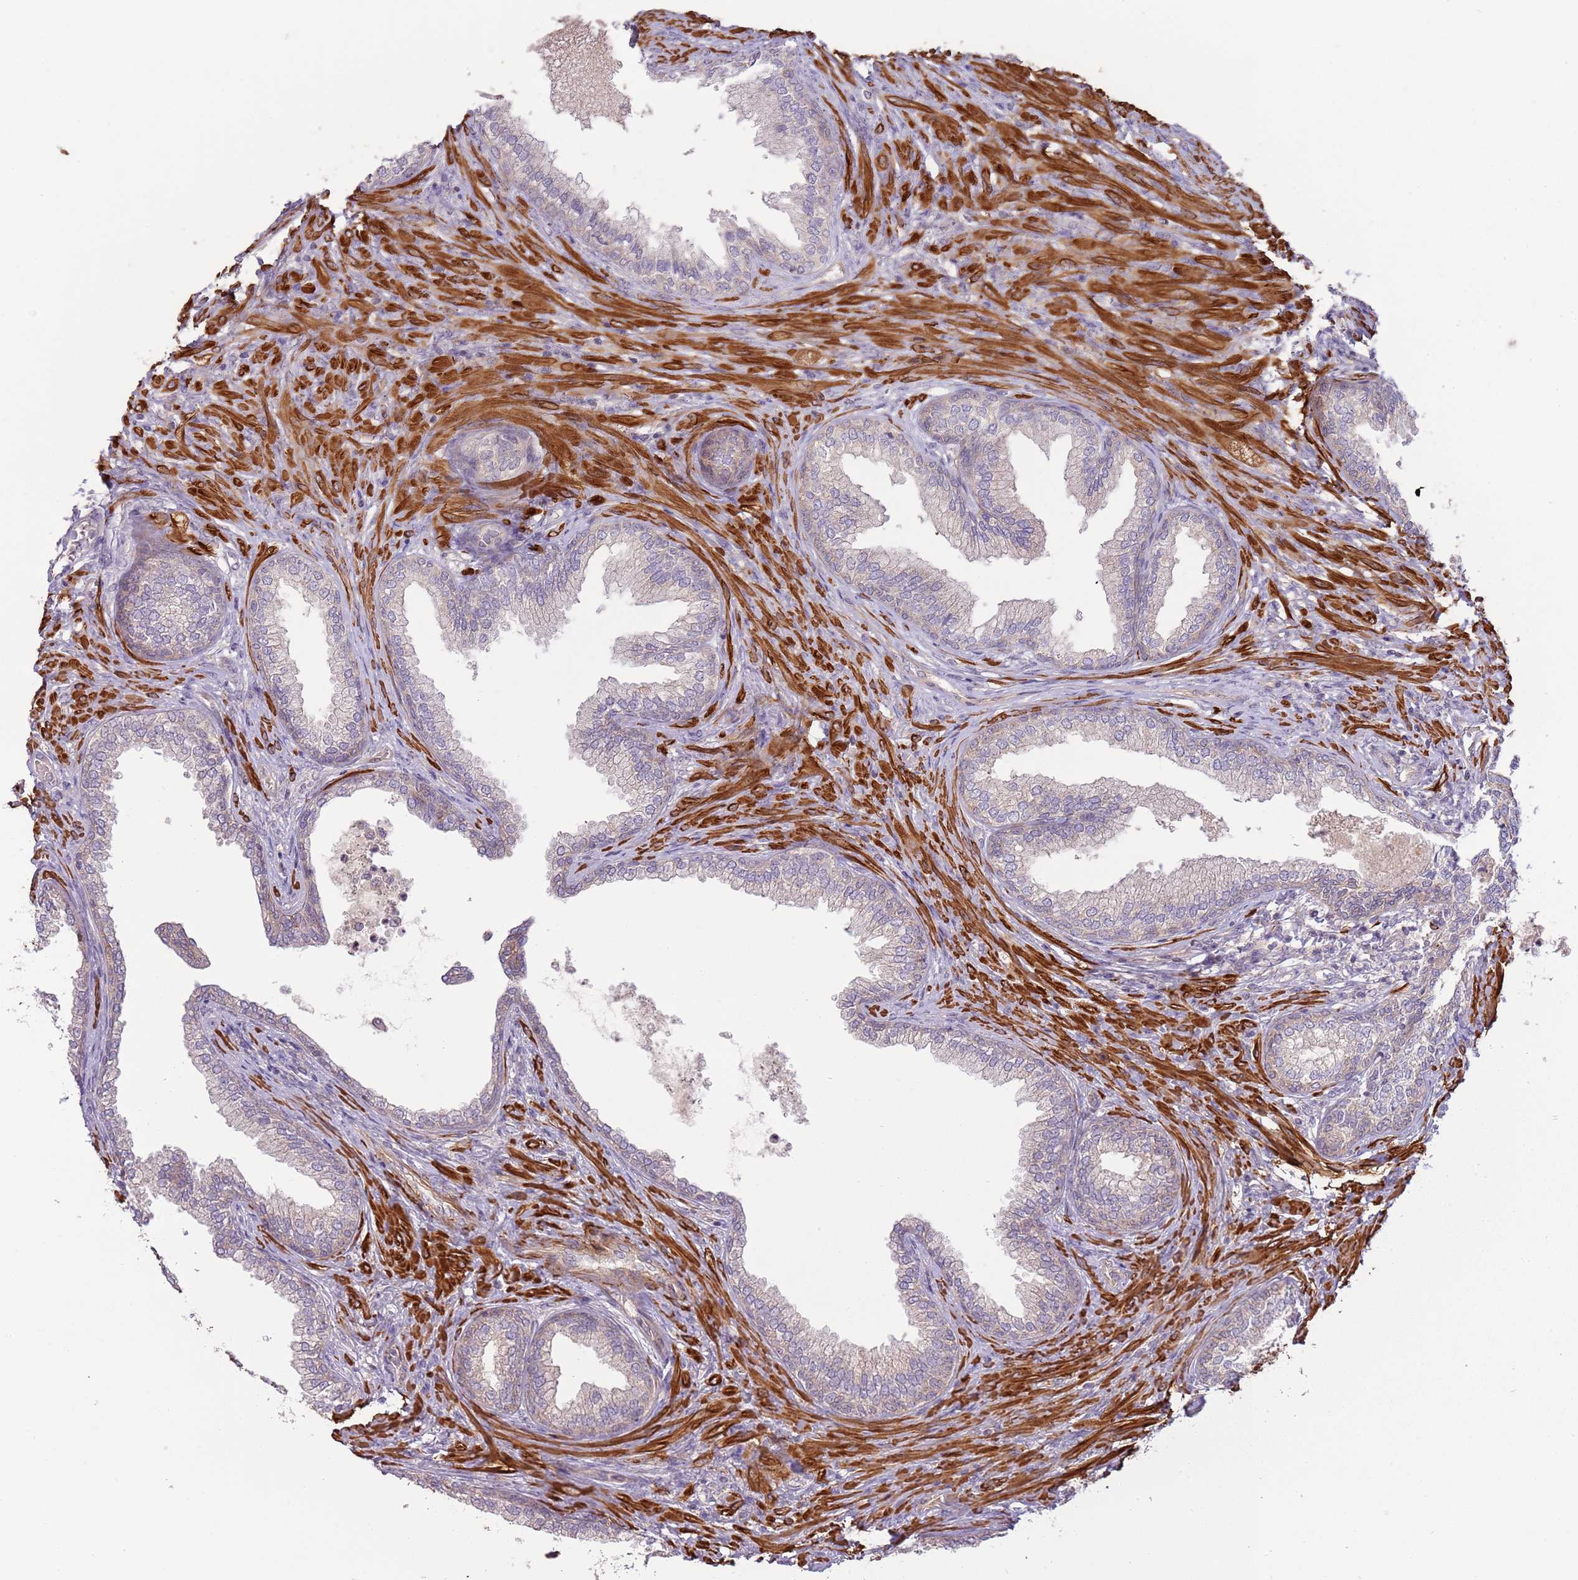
{"staining": {"intensity": "moderate", "quantity": "<25%", "location": "cytoplasmic/membranous,nuclear"}, "tissue": "prostate", "cell_type": "Glandular cells", "image_type": "normal", "snomed": [{"axis": "morphology", "description": "Normal tissue, NOS"}, {"axis": "topography", "description": "Prostate"}], "caption": "Immunohistochemical staining of unremarkable prostate displays low levels of moderate cytoplasmic/membranous,nuclear staining in approximately <25% of glandular cells. The staining is performed using DAB (3,3'-diaminobenzidine) brown chromogen to label protein expression. The nuclei are counter-stained blue using hematoxylin.", "gene": "RNF128", "patient": {"sex": "male", "age": 76}}